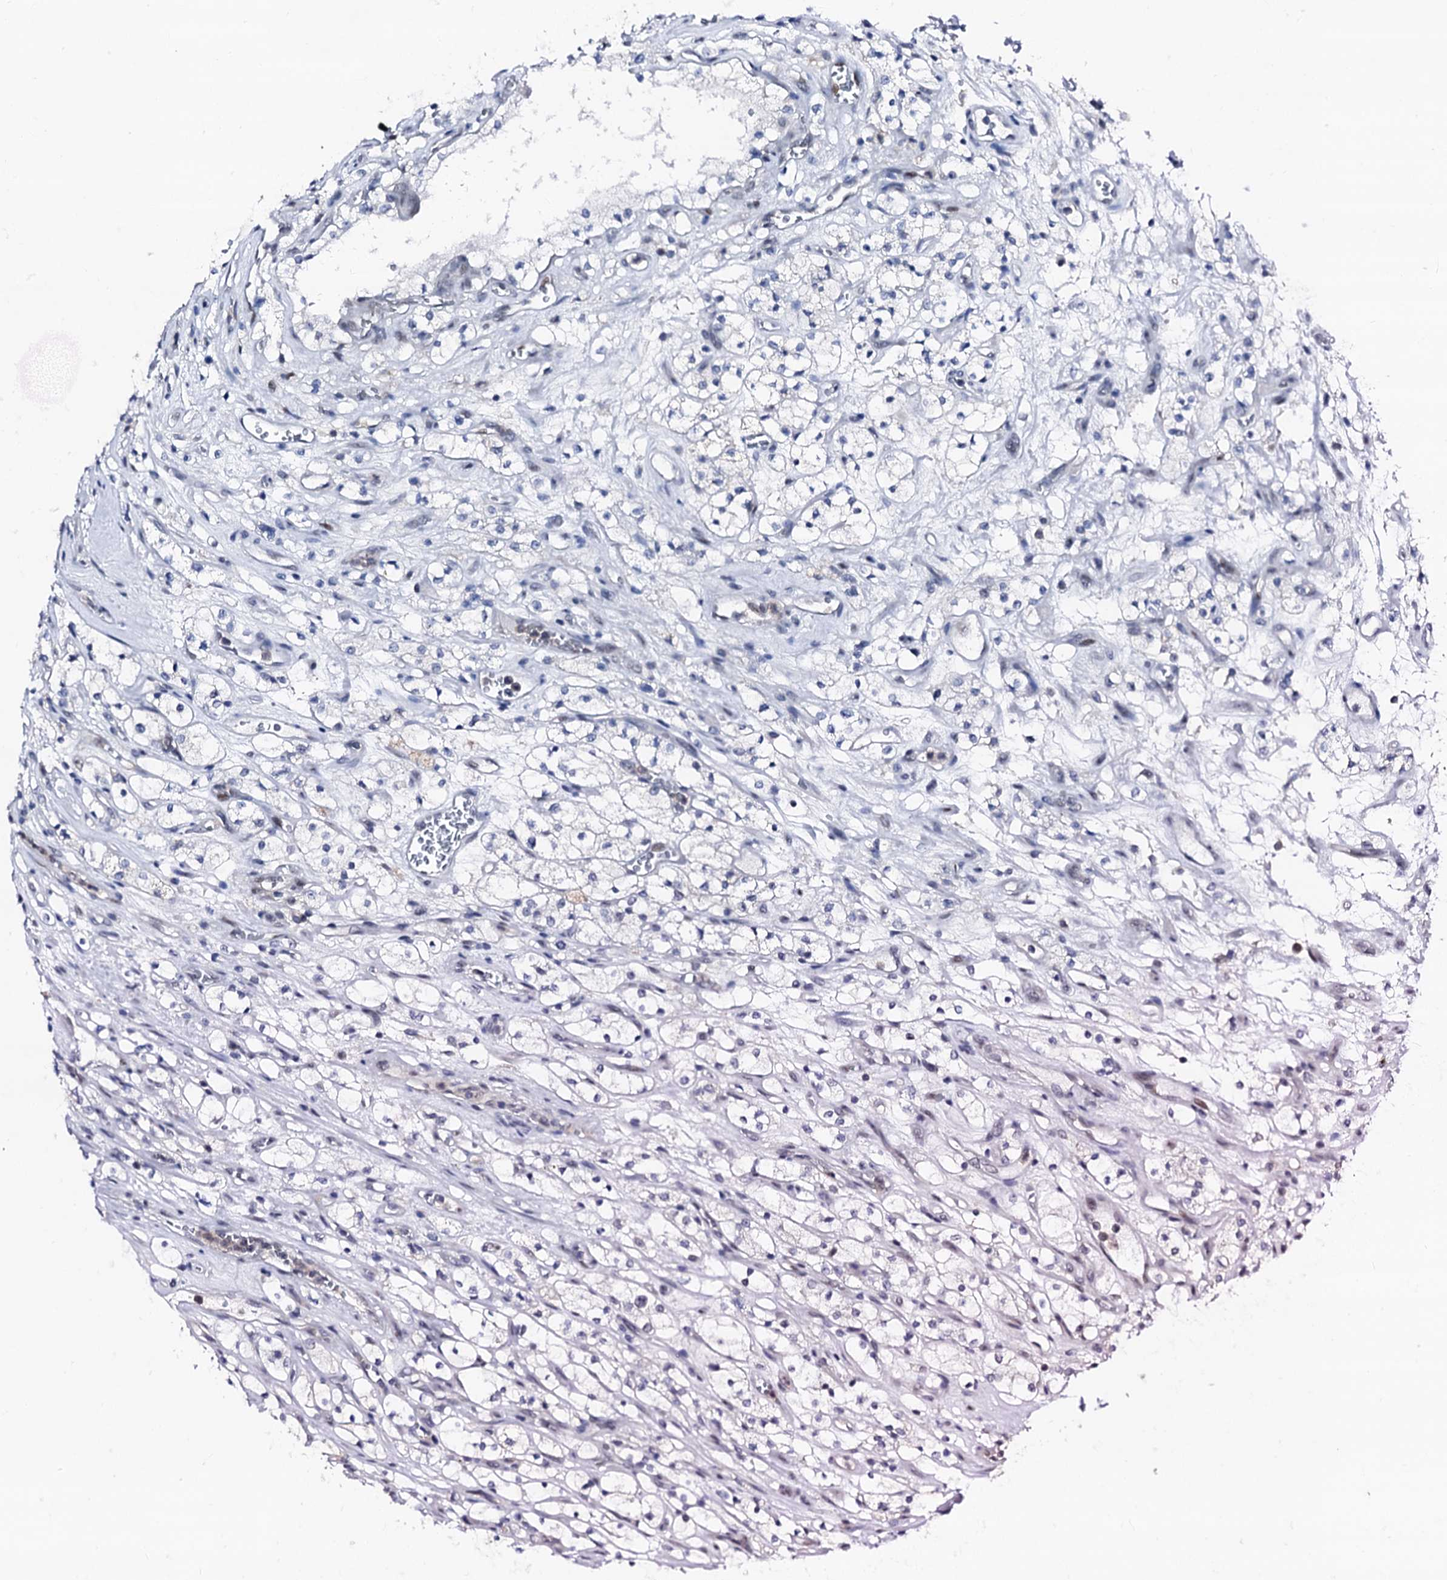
{"staining": {"intensity": "negative", "quantity": "none", "location": "none"}, "tissue": "renal cancer", "cell_type": "Tumor cells", "image_type": "cancer", "snomed": [{"axis": "morphology", "description": "Adenocarcinoma, NOS"}, {"axis": "topography", "description": "Kidney"}], "caption": "Immunohistochemistry histopathology image of human renal adenocarcinoma stained for a protein (brown), which reveals no staining in tumor cells.", "gene": "TRAFD1", "patient": {"sex": "female", "age": 69}}